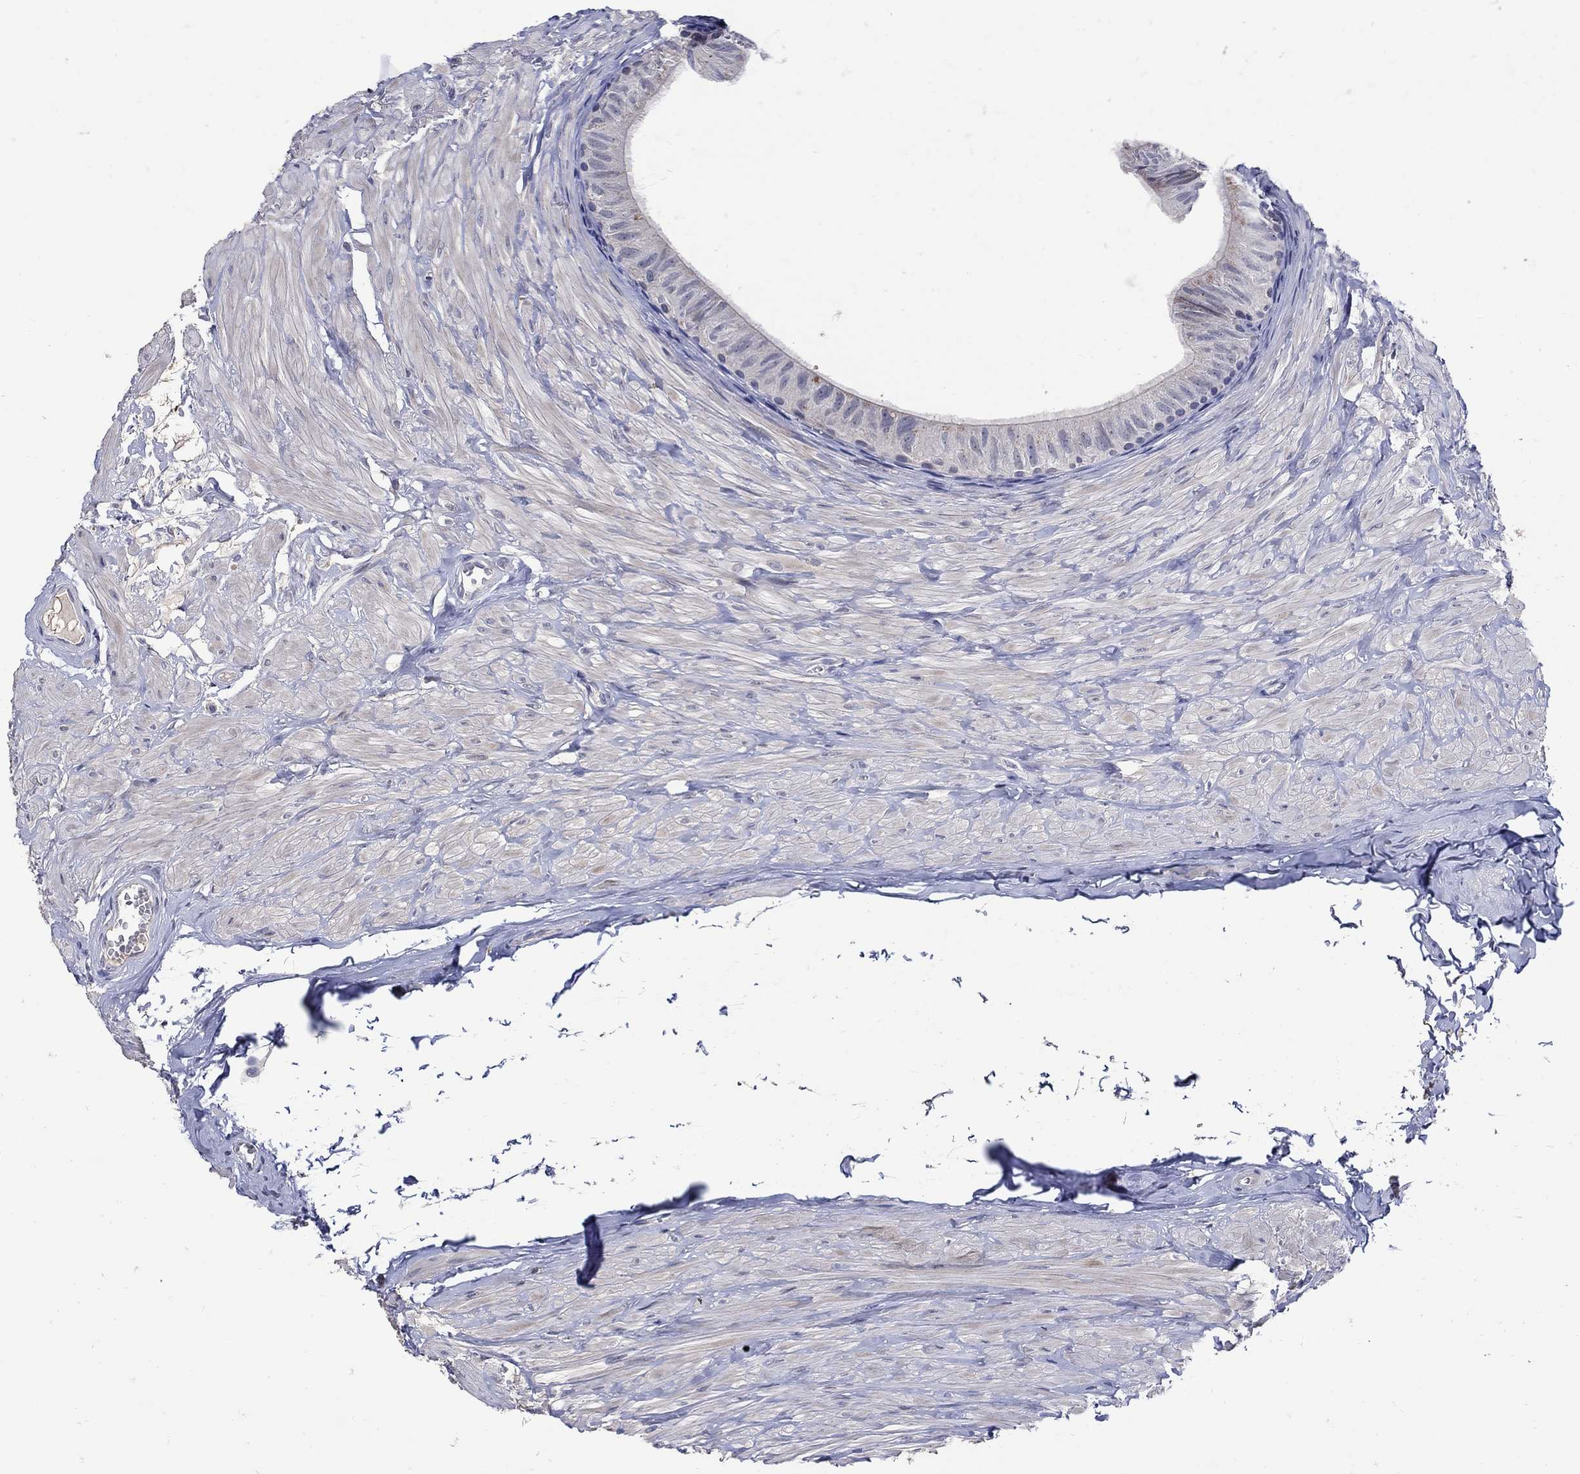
{"staining": {"intensity": "negative", "quantity": "none", "location": "none"}, "tissue": "epididymis", "cell_type": "Glandular cells", "image_type": "normal", "snomed": [{"axis": "morphology", "description": "Normal tissue, NOS"}, {"axis": "topography", "description": "Epididymis"}], "caption": "Immunohistochemistry photomicrograph of unremarkable epididymis stained for a protein (brown), which displays no staining in glandular cells.", "gene": "CETN1", "patient": {"sex": "male", "age": 32}}